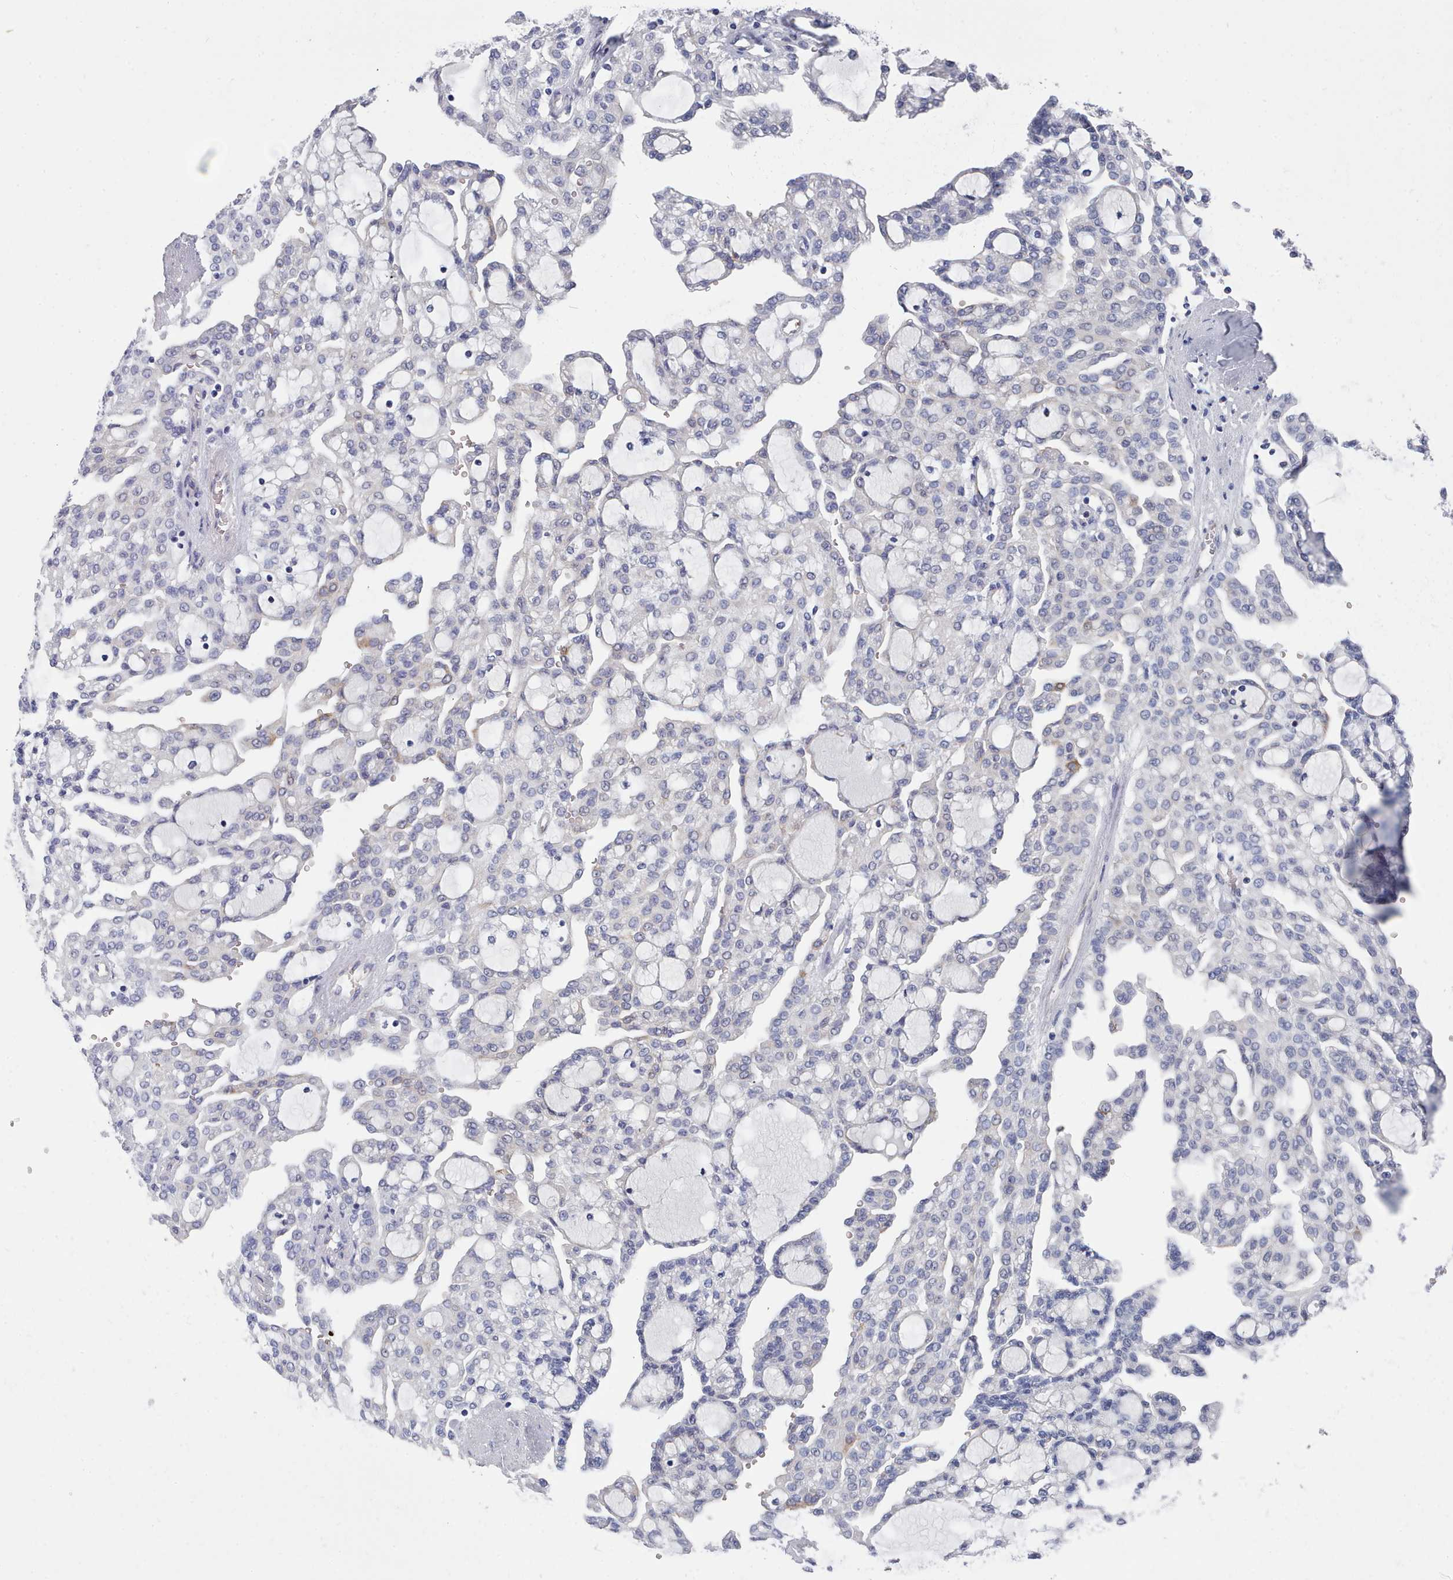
{"staining": {"intensity": "negative", "quantity": "none", "location": "none"}, "tissue": "renal cancer", "cell_type": "Tumor cells", "image_type": "cancer", "snomed": [{"axis": "morphology", "description": "Adenocarcinoma, NOS"}, {"axis": "topography", "description": "Kidney"}], "caption": "This micrograph is of renal cancer stained with IHC to label a protein in brown with the nuclei are counter-stained blue. There is no staining in tumor cells.", "gene": "PDE4C", "patient": {"sex": "male", "age": 63}}